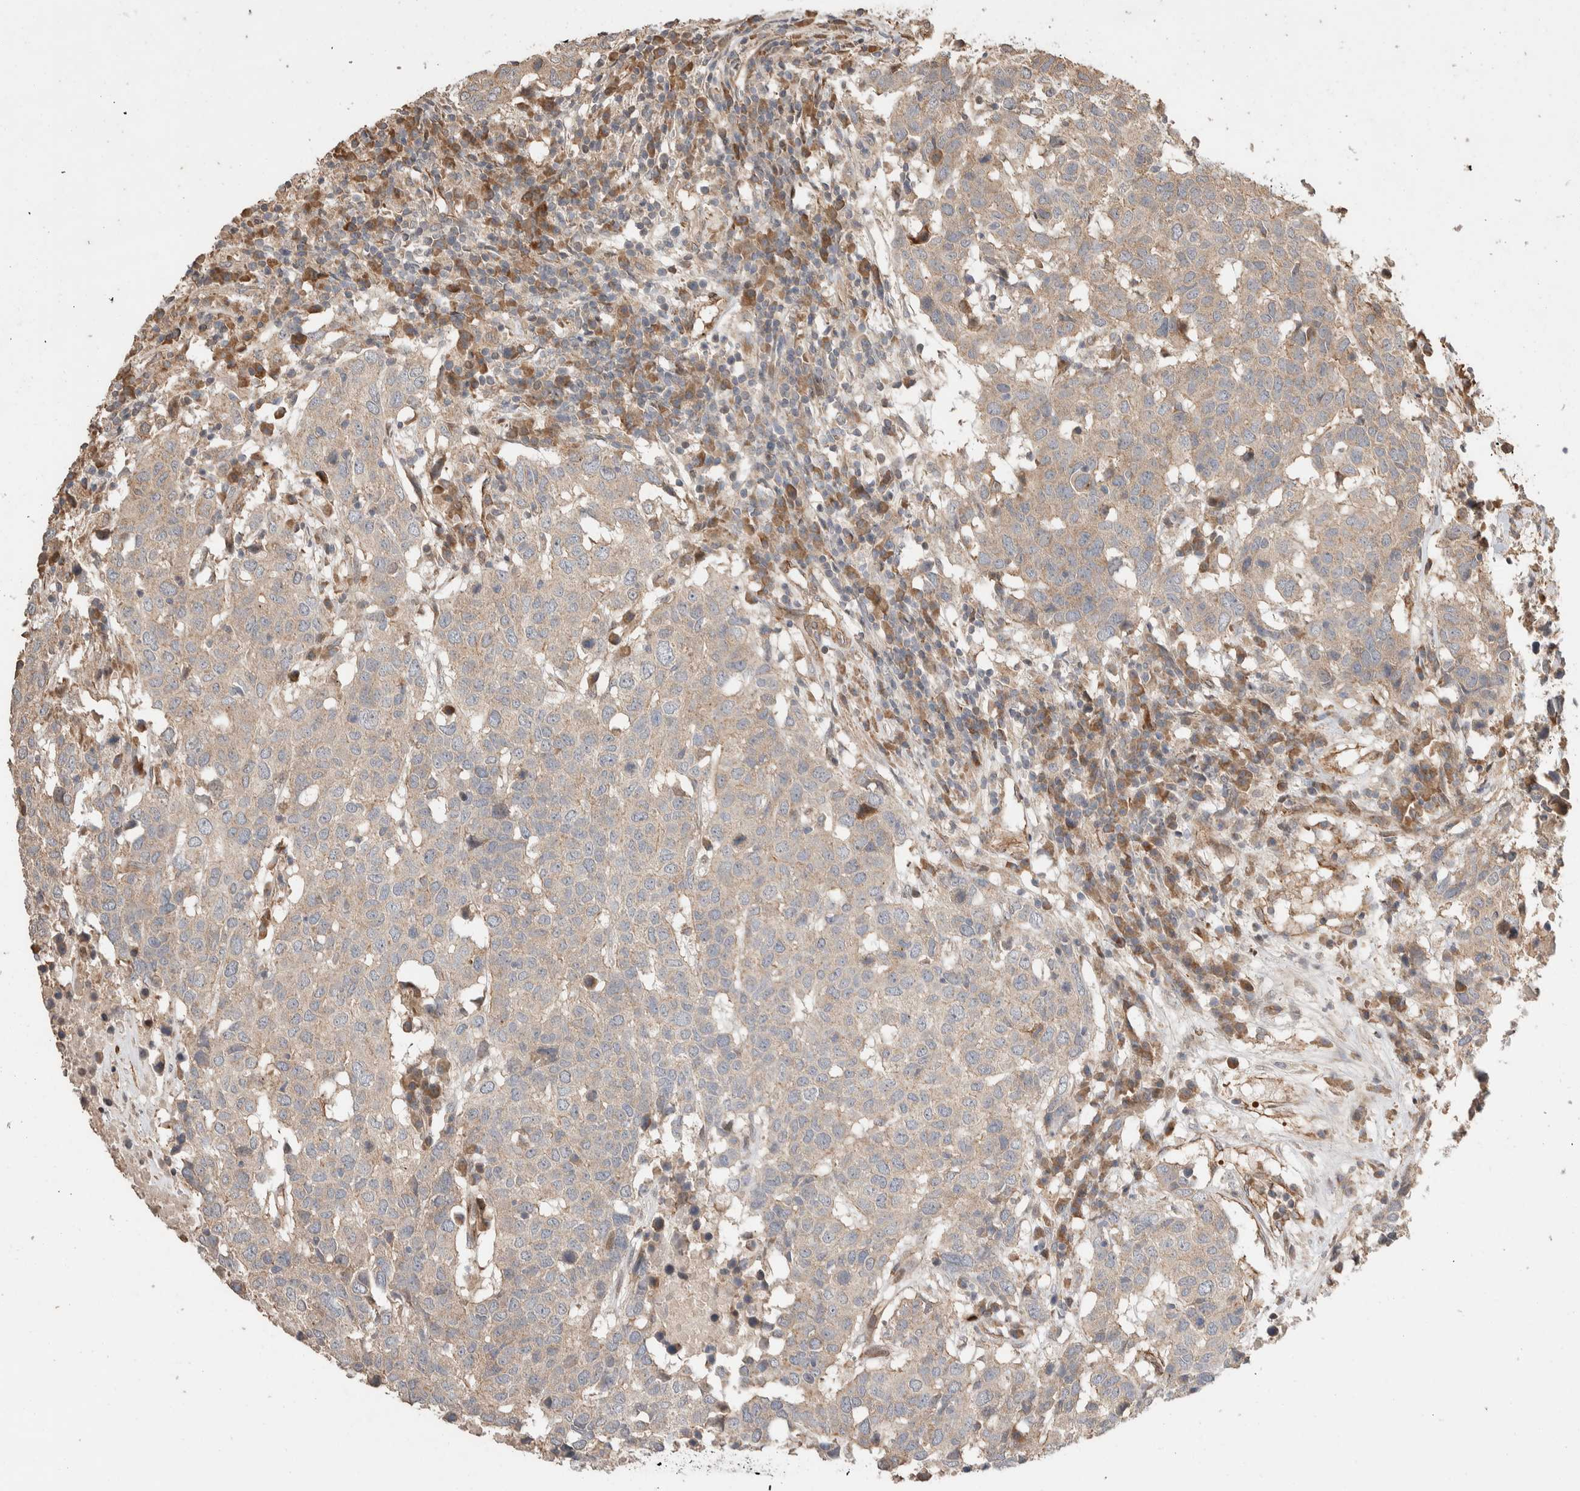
{"staining": {"intensity": "weak", "quantity": "25%-75%", "location": "cytoplasmic/membranous"}, "tissue": "head and neck cancer", "cell_type": "Tumor cells", "image_type": "cancer", "snomed": [{"axis": "morphology", "description": "Squamous cell carcinoma, NOS"}, {"axis": "topography", "description": "Head-Neck"}], "caption": "An image showing weak cytoplasmic/membranous positivity in approximately 25%-75% of tumor cells in head and neck squamous cell carcinoma, as visualized by brown immunohistochemical staining.", "gene": "ERC1", "patient": {"sex": "male", "age": 66}}